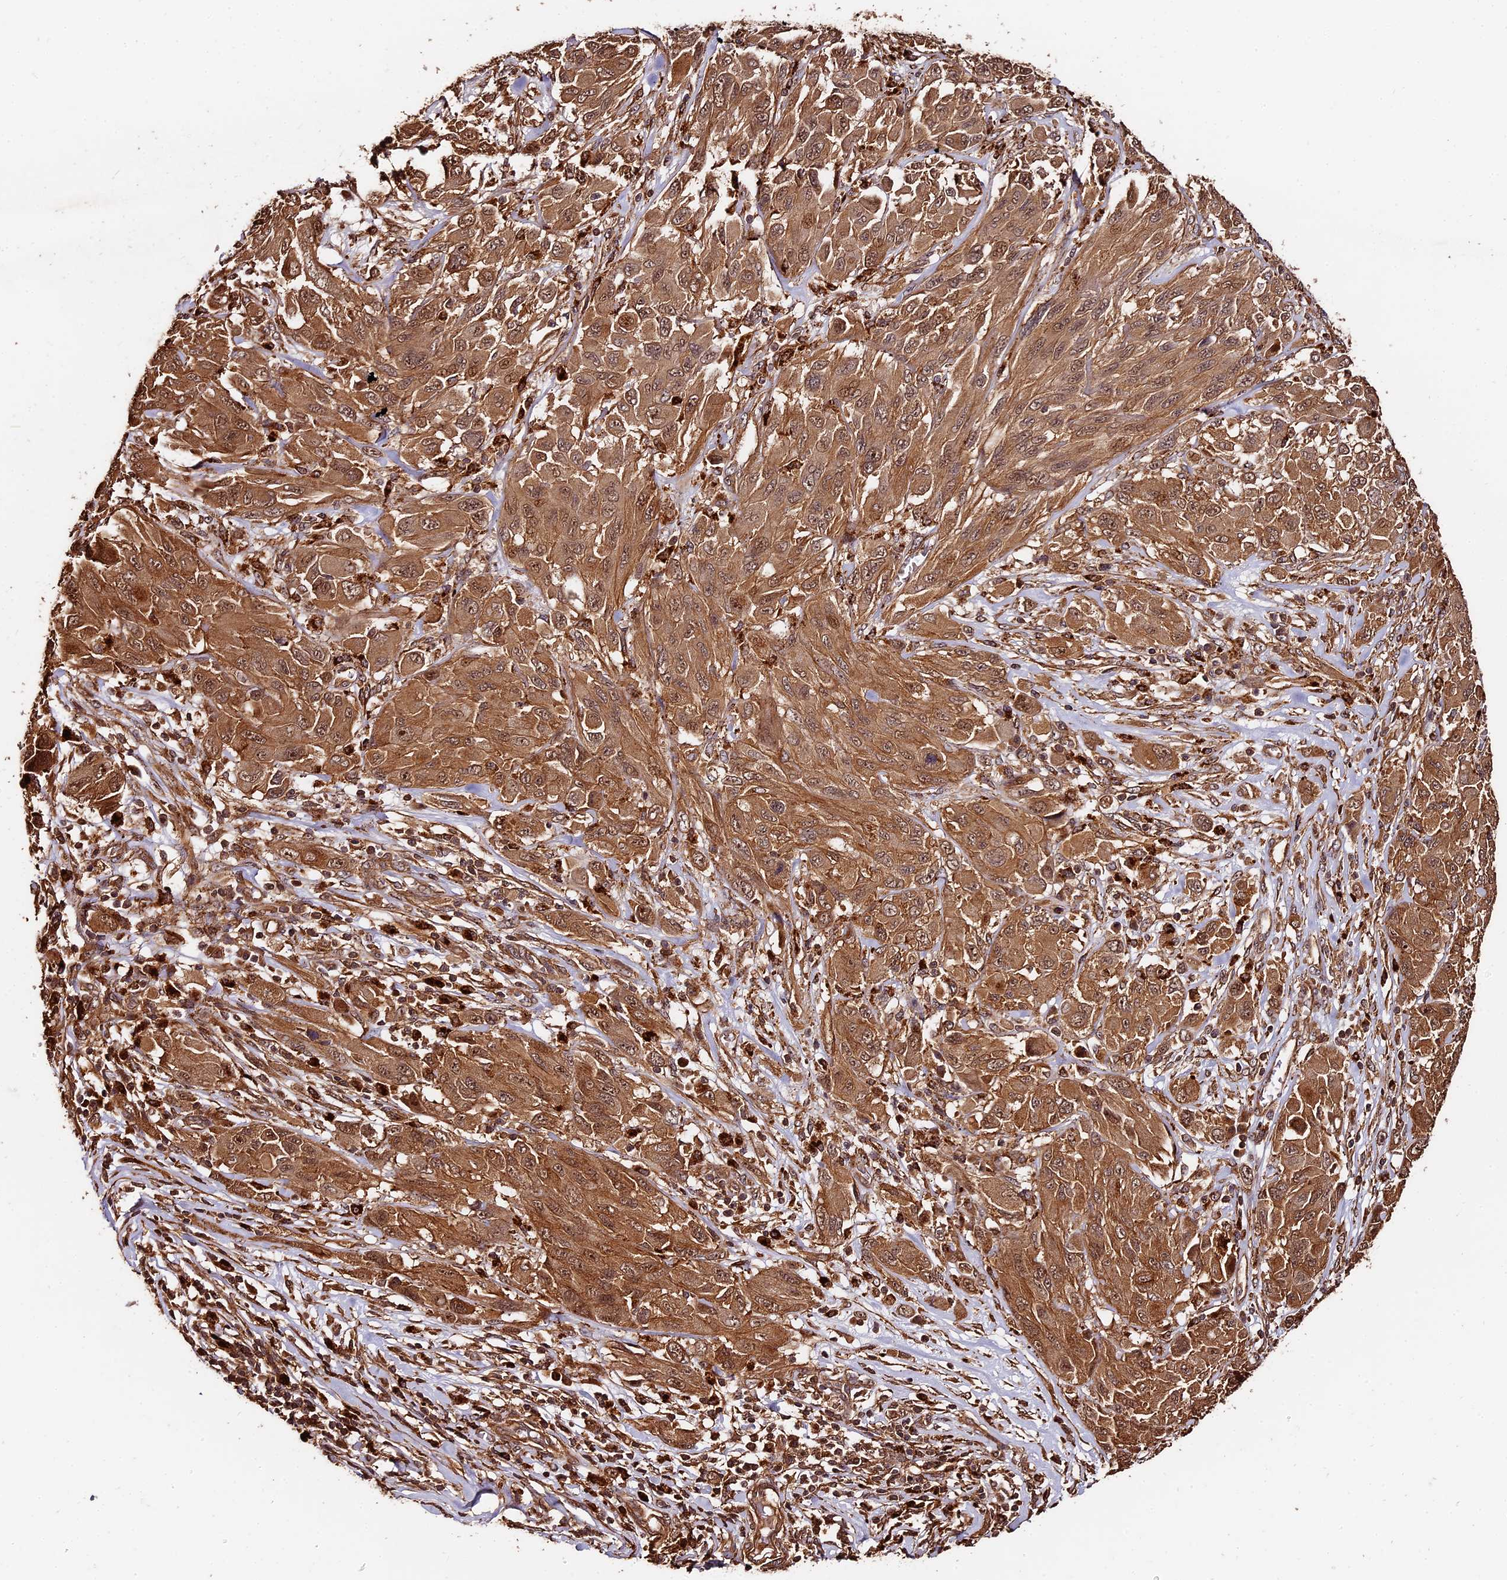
{"staining": {"intensity": "moderate", "quantity": ">75%", "location": "cytoplasmic/membranous,nuclear"}, "tissue": "melanoma", "cell_type": "Tumor cells", "image_type": "cancer", "snomed": [{"axis": "morphology", "description": "Malignant melanoma, NOS"}, {"axis": "topography", "description": "Skin"}], "caption": "IHC of human melanoma exhibits medium levels of moderate cytoplasmic/membranous and nuclear positivity in approximately >75% of tumor cells.", "gene": "MMP15", "patient": {"sex": "female", "age": 91}}